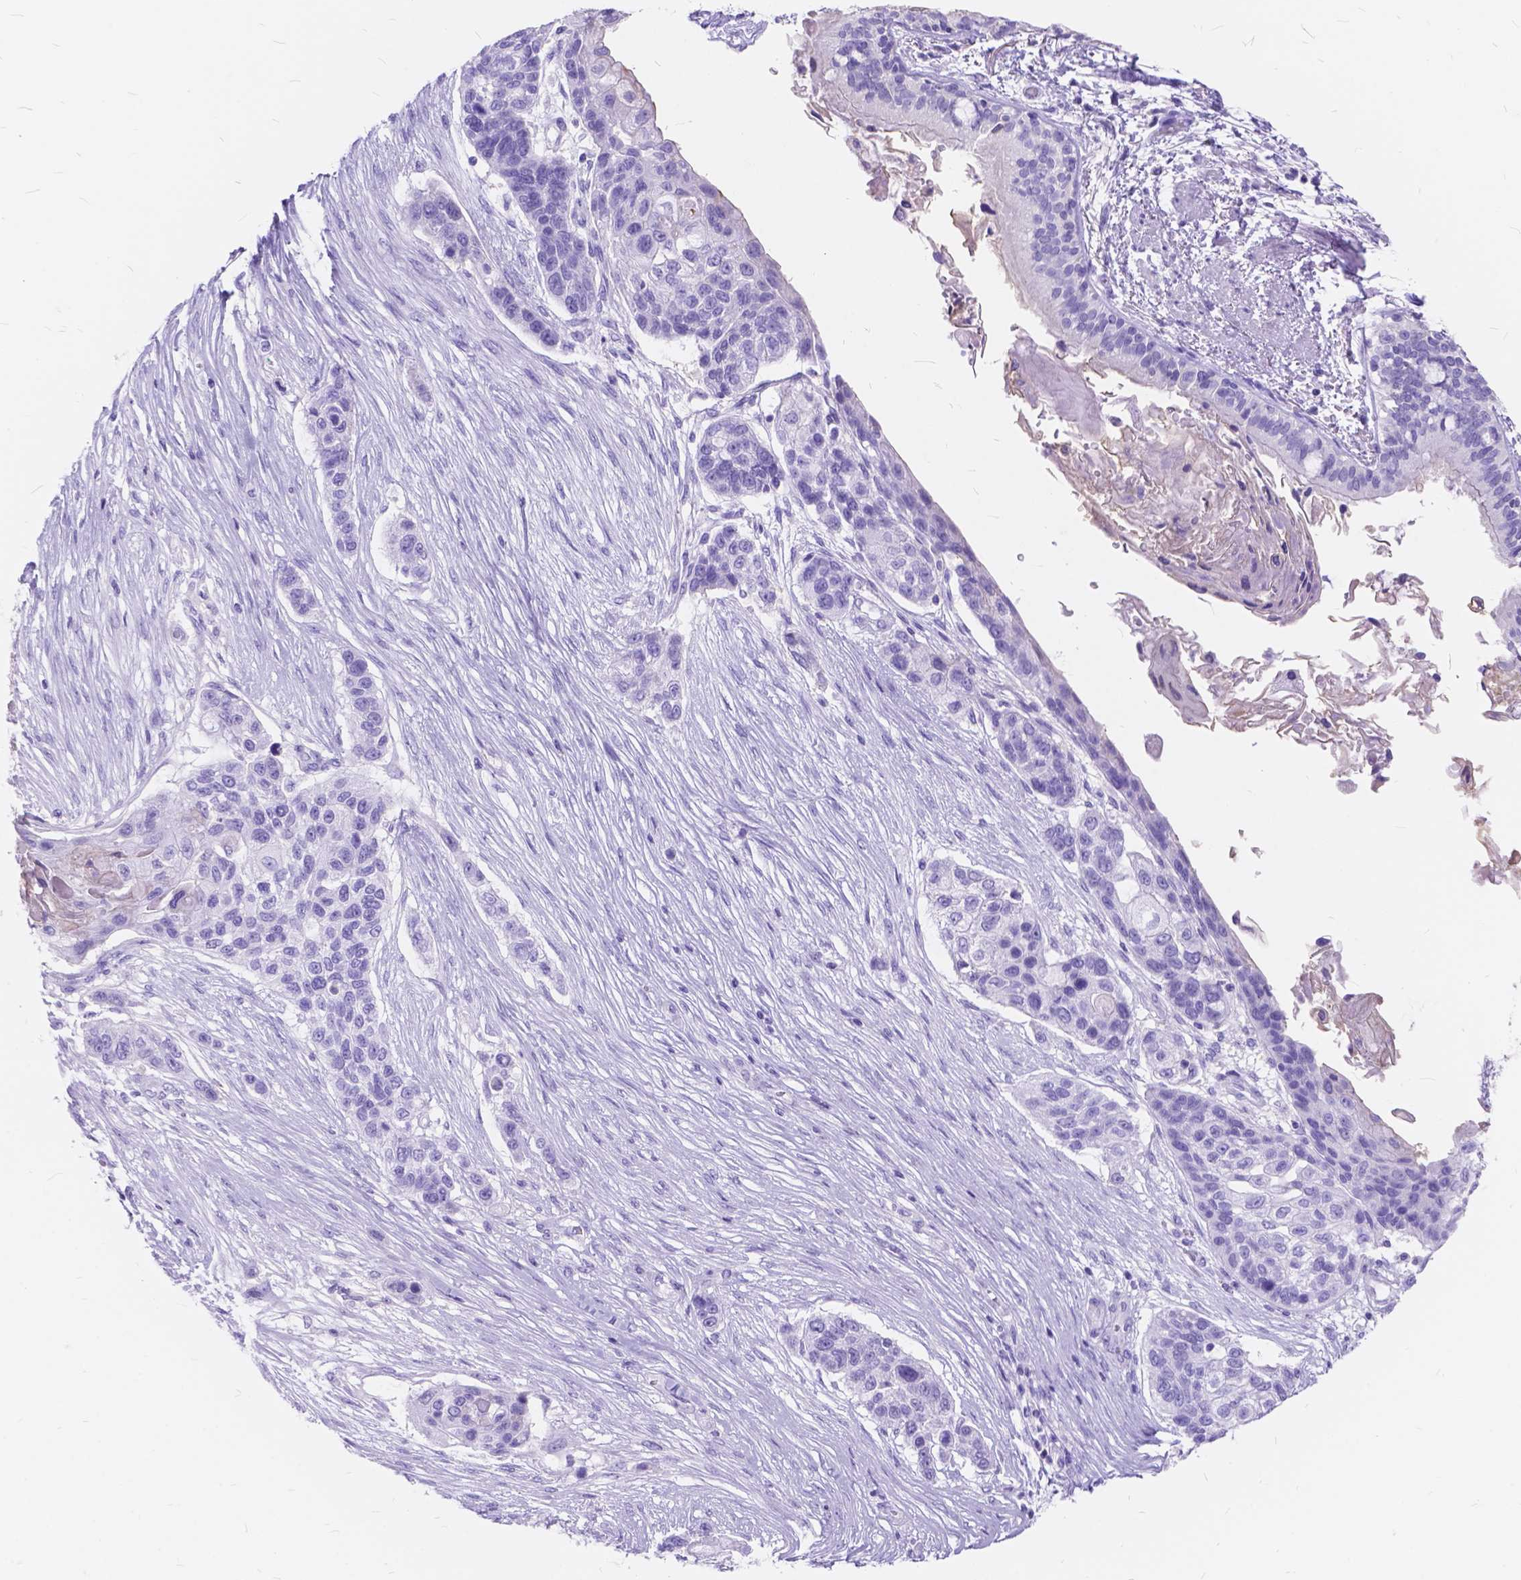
{"staining": {"intensity": "negative", "quantity": "none", "location": "none"}, "tissue": "lung cancer", "cell_type": "Tumor cells", "image_type": "cancer", "snomed": [{"axis": "morphology", "description": "Squamous cell carcinoma, NOS"}, {"axis": "topography", "description": "Lung"}], "caption": "IHC micrograph of neoplastic tissue: lung squamous cell carcinoma stained with DAB exhibits no significant protein staining in tumor cells.", "gene": "FOXL2", "patient": {"sex": "male", "age": 69}}